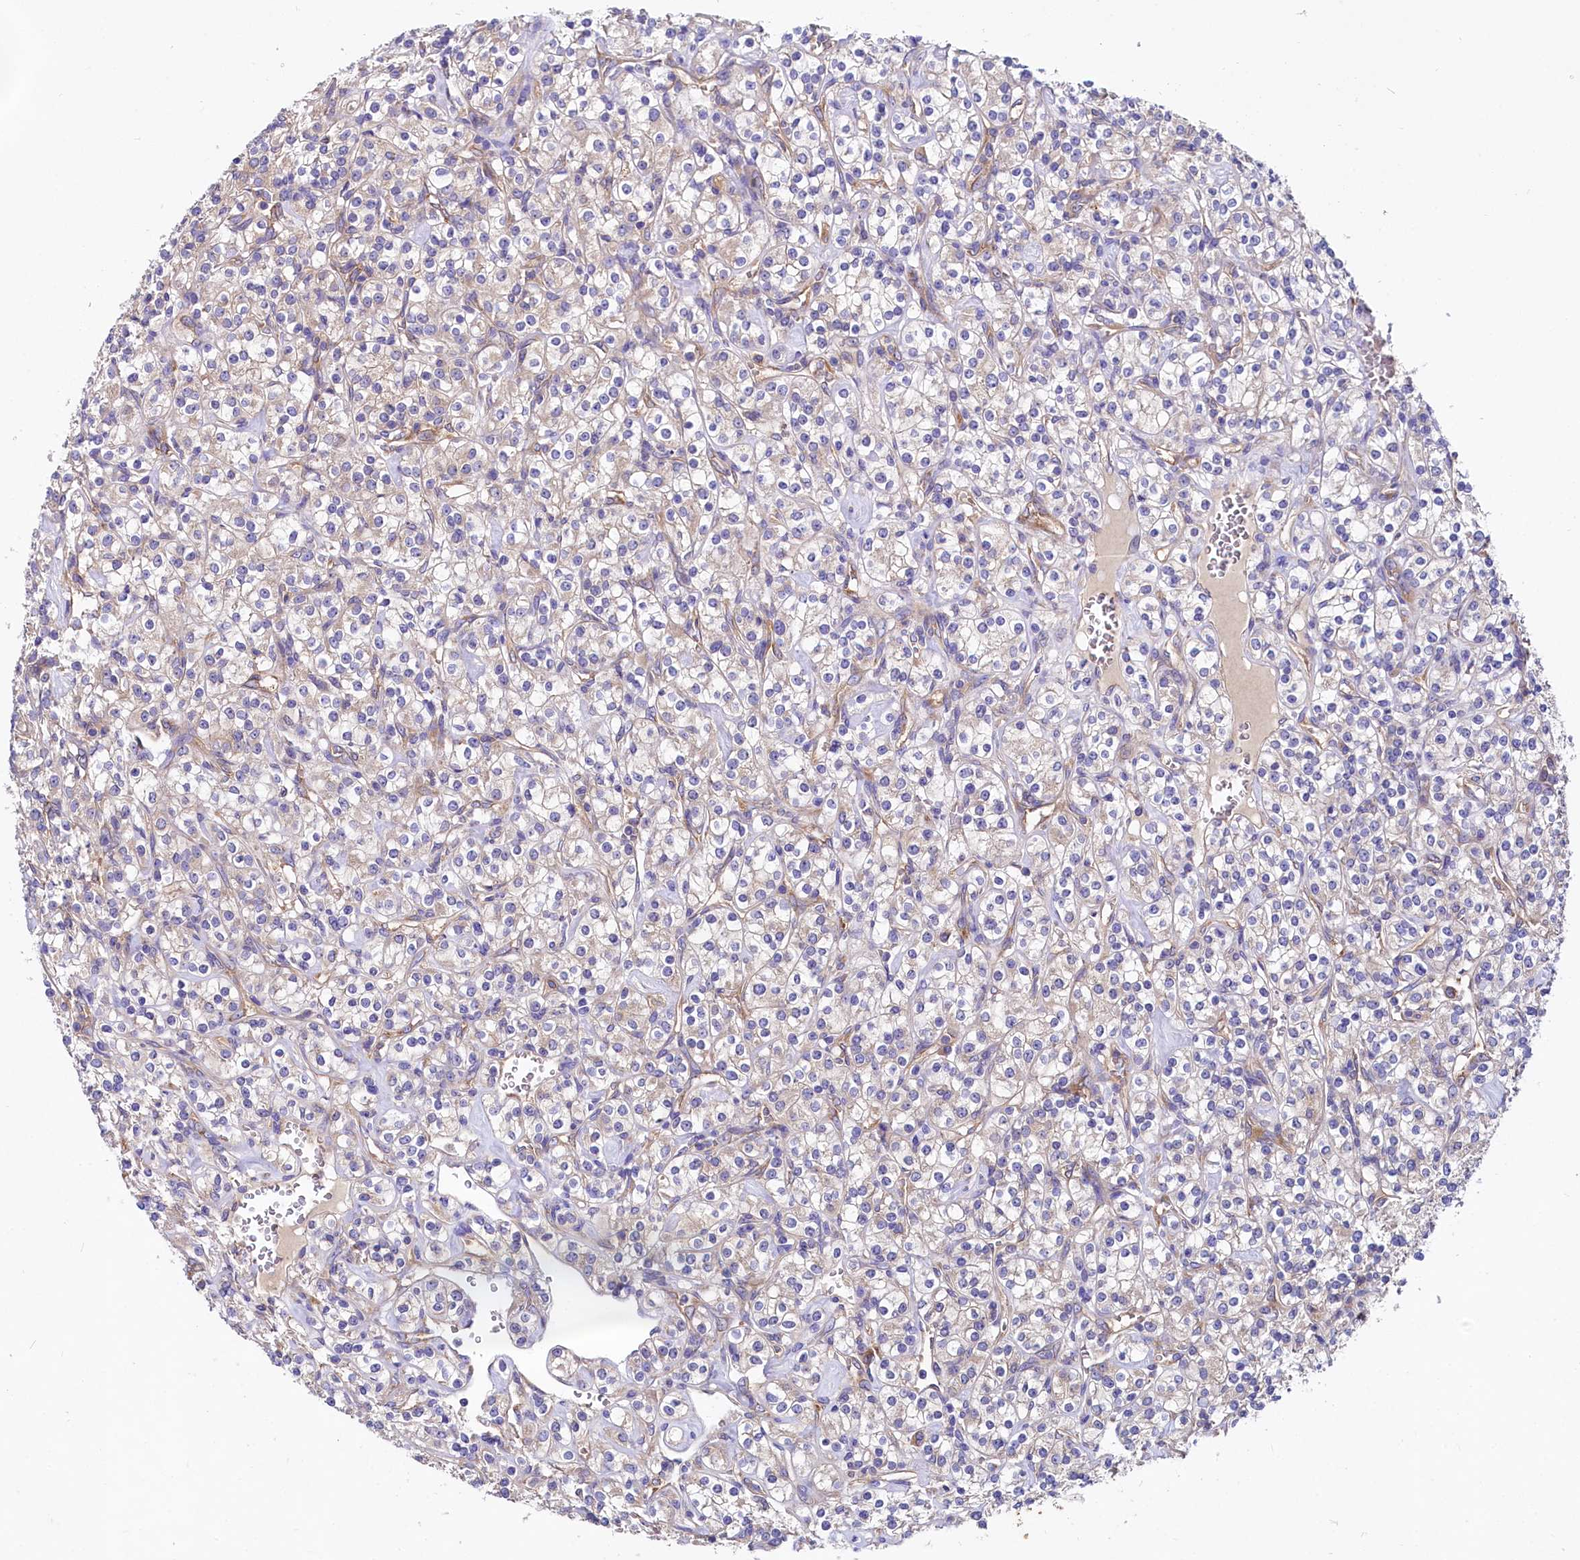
{"staining": {"intensity": "weak", "quantity": "25%-75%", "location": "cytoplasmic/membranous"}, "tissue": "renal cancer", "cell_type": "Tumor cells", "image_type": "cancer", "snomed": [{"axis": "morphology", "description": "Adenocarcinoma, NOS"}, {"axis": "topography", "description": "Kidney"}], "caption": "The micrograph demonstrates staining of renal cancer (adenocarcinoma), revealing weak cytoplasmic/membranous protein expression (brown color) within tumor cells.", "gene": "QARS1", "patient": {"sex": "male", "age": 77}}